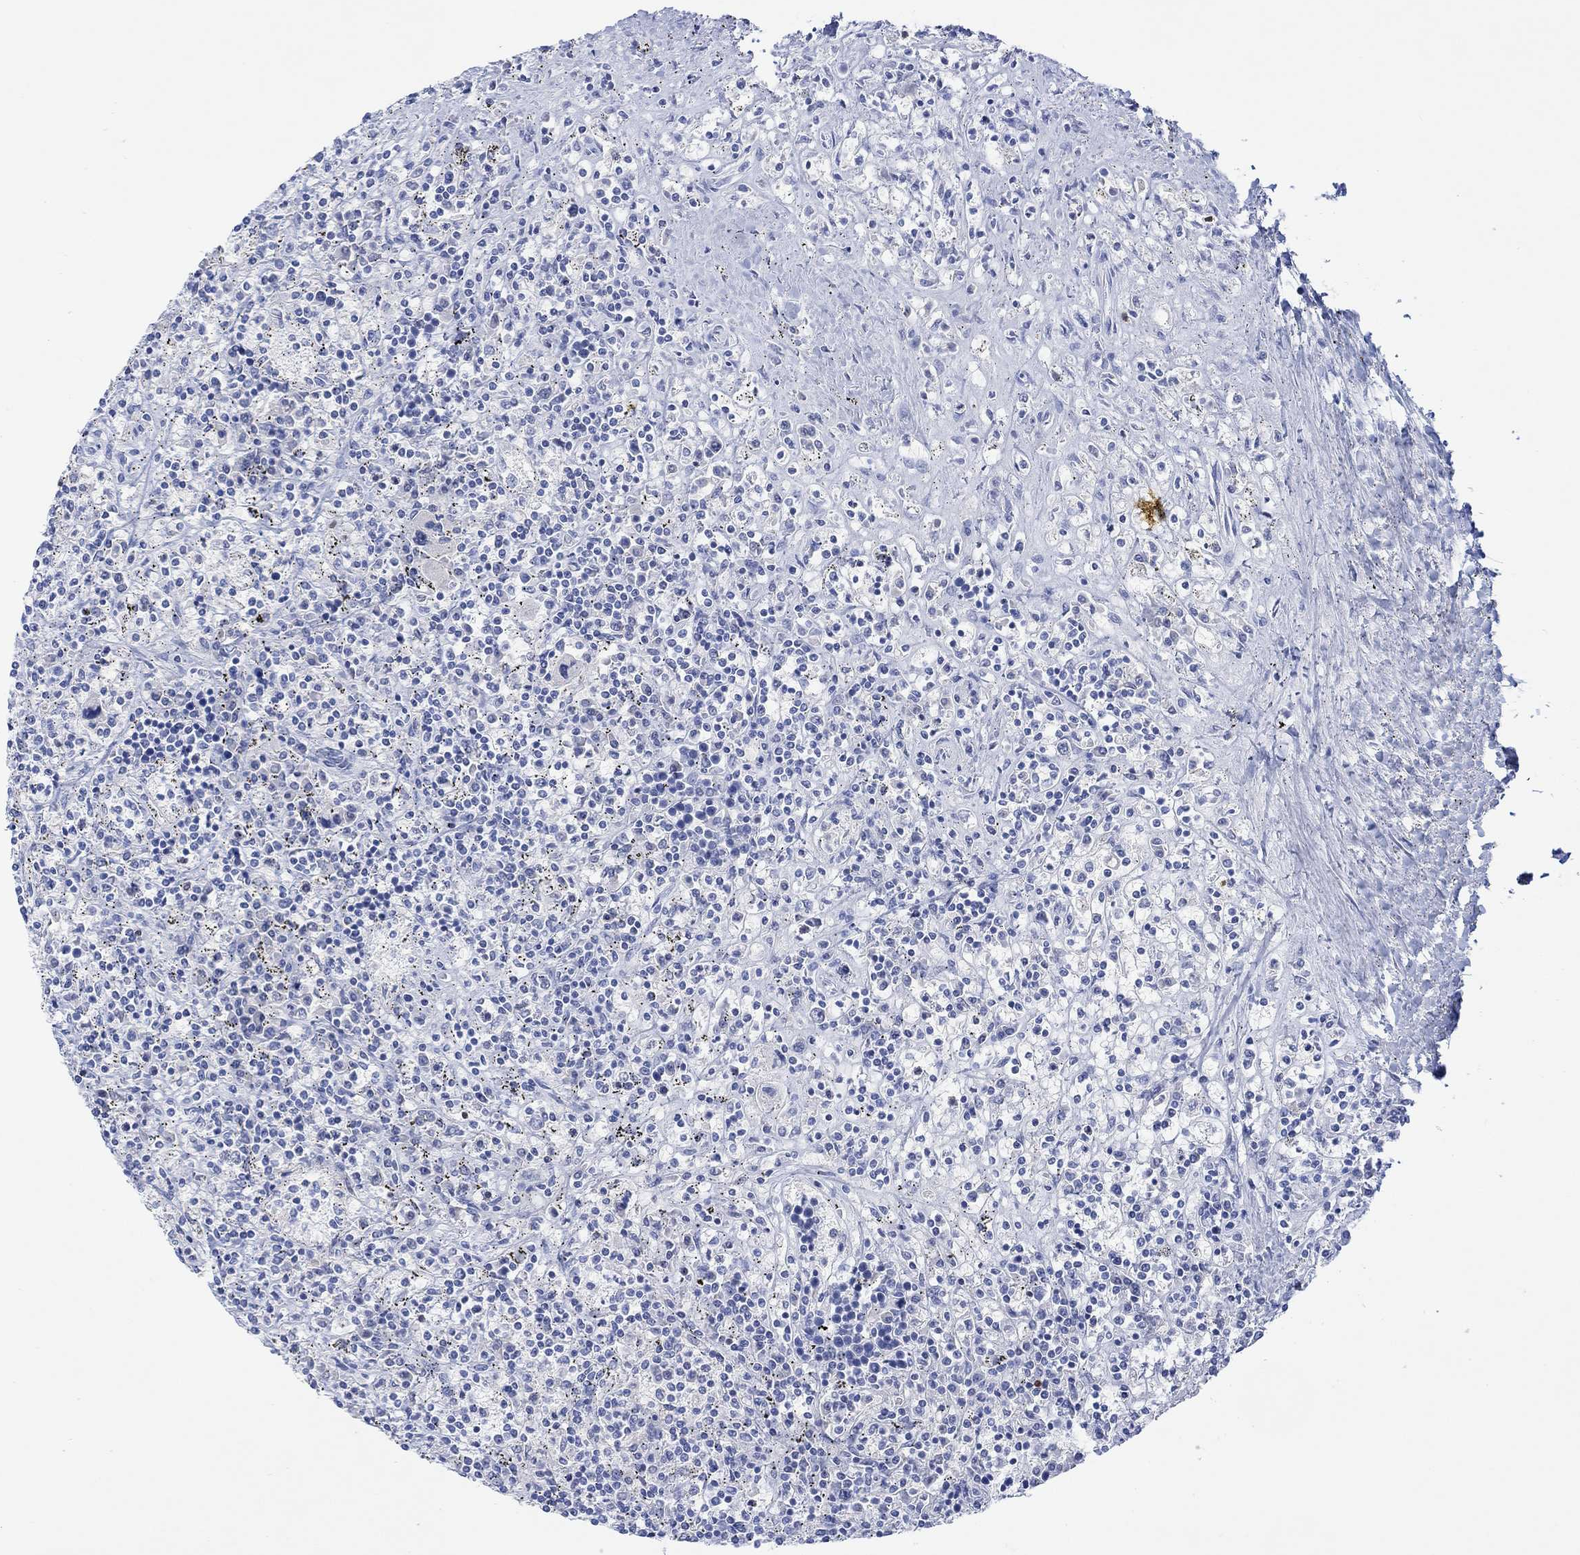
{"staining": {"intensity": "negative", "quantity": "none", "location": "none"}, "tissue": "lymphoma", "cell_type": "Tumor cells", "image_type": "cancer", "snomed": [{"axis": "morphology", "description": "Malignant lymphoma, non-Hodgkin's type, Low grade"}, {"axis": "topography", "description": "Spleen"}], "caption": "Human low-grade malignant lymphoma, non-Hodgkin's type stained for a protein using immunohistochemistry (IHC) demonstrates no expression in tumor cells.", "gene": "CALCA", "patient": {"sex": "male", "age": 62}}